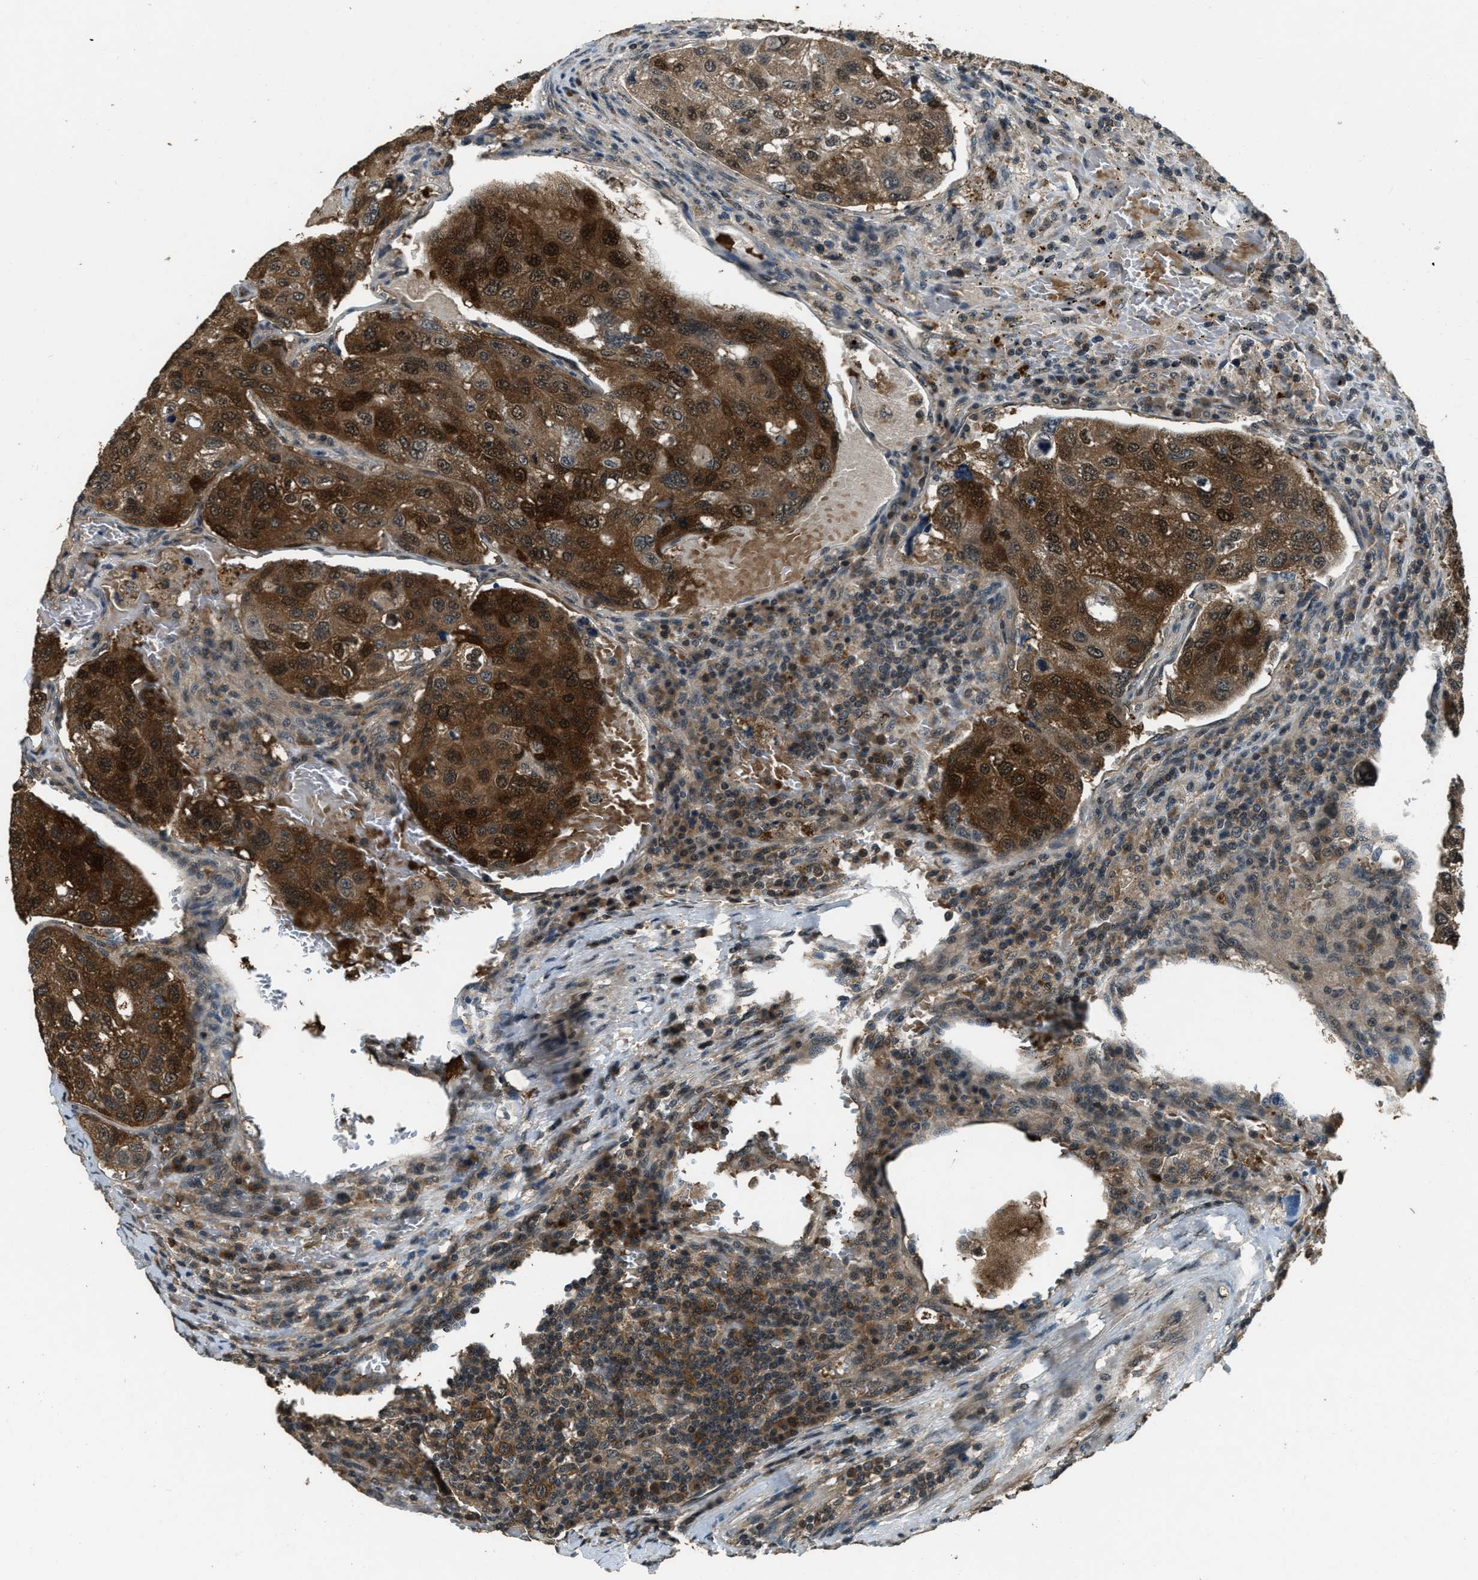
{"staining": {"intensity": "strong", "quantity": ">75%", "location": "cytoplasmic/membranous"}, "tissue": "urothelial cancer", "cell_type": "Tumor cells", "image_type": "cancer", "snomed": [{"axis": "morphology", "description": "Urothelial carcinoma, High grade"}, {"axis": "topography", "description": "Lymph node"}, {"axis": "topography", "description": "Urinary bladder"}], "caption": "An immunohistochemistry micrograph of neoplastic tissue is shown. Protein staining in brown labels strong cytoplasmic/membranous positivity in urothelial cancer within tumor cells.", "gene": "NUDCD3", "patient": {"sex": "male", "age": 51}}